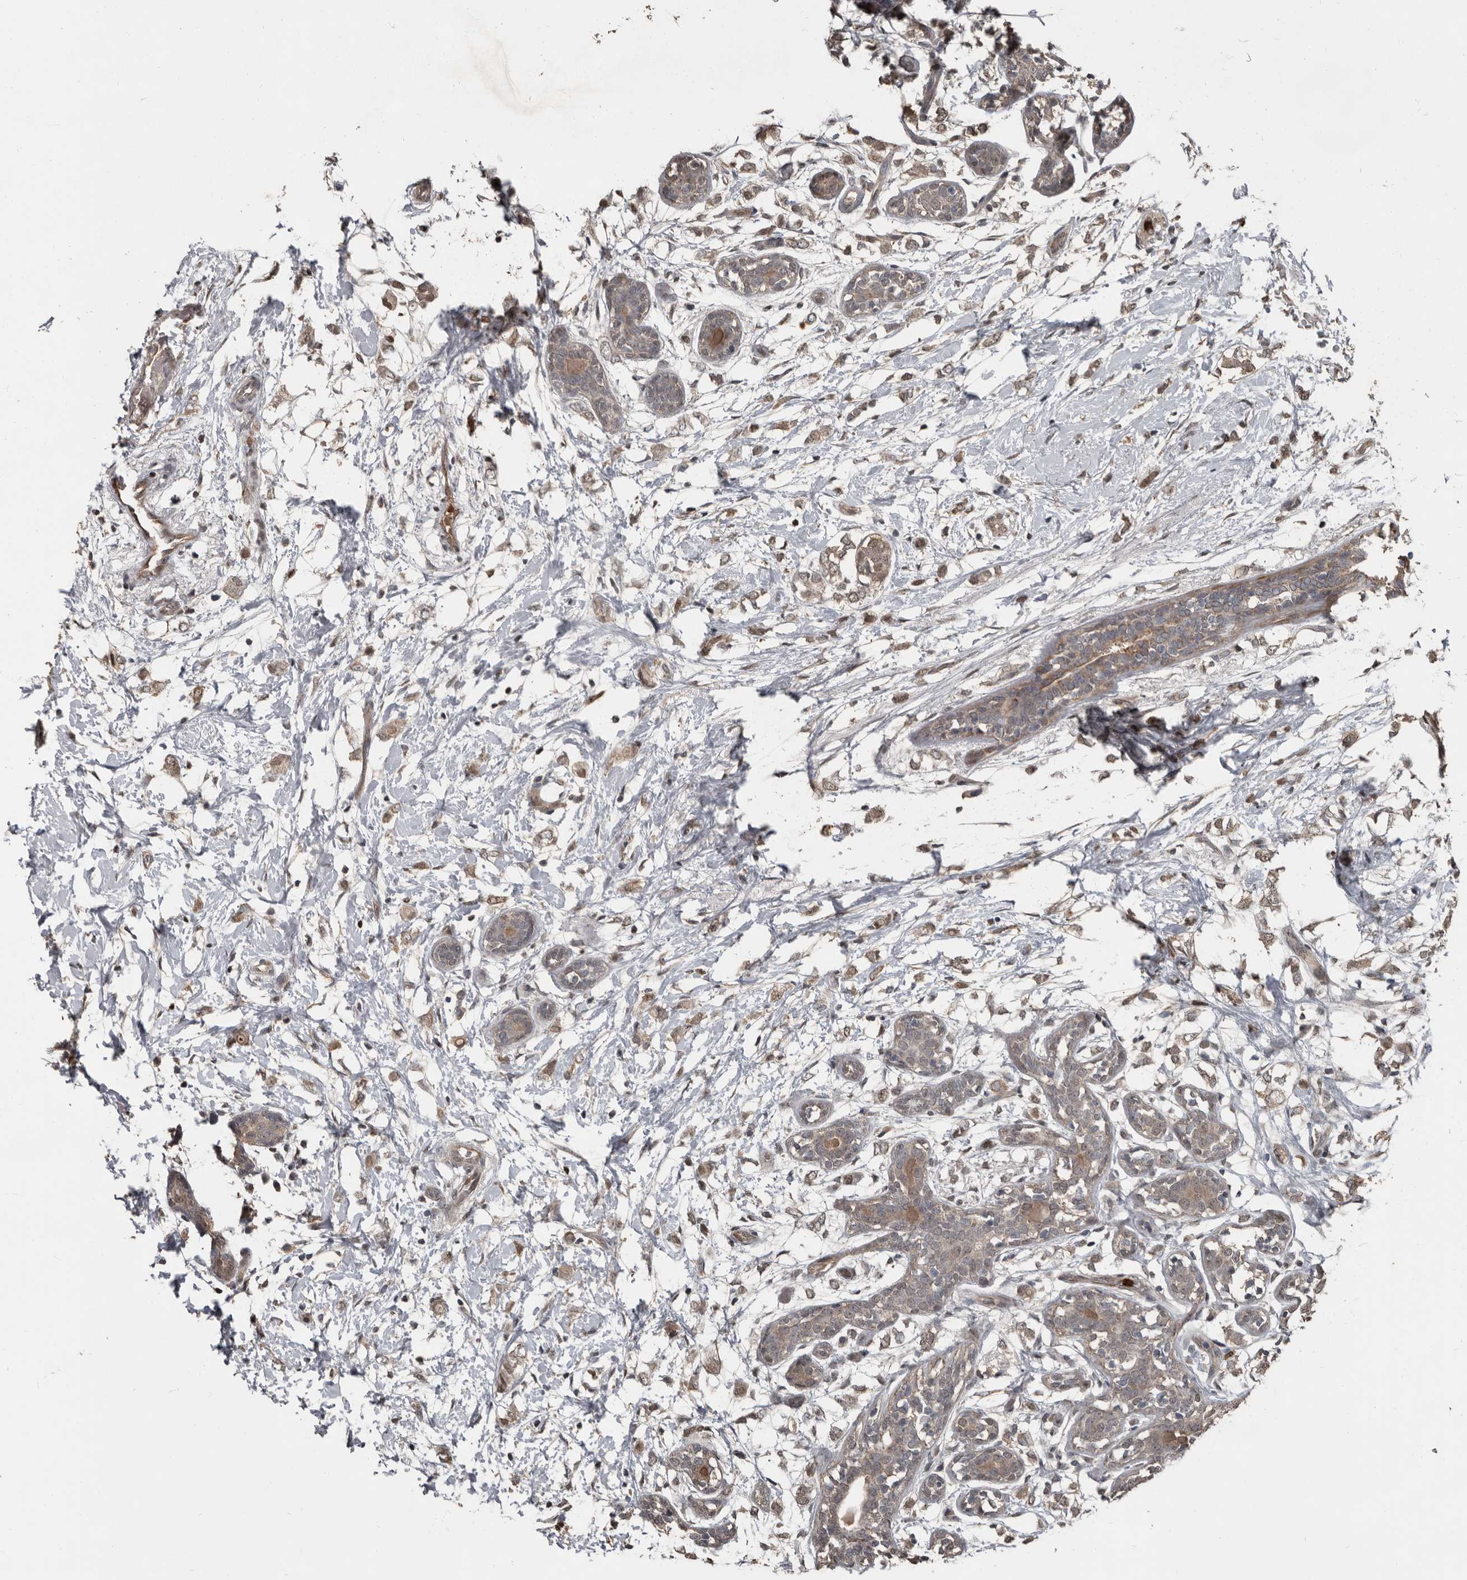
{"staining": {"intensity": "weak", "quantity": ">75%", "location": "cytoplasmic/membranous,nuclear"}, "tissue": "breast cancer", "cell_type": "Tumor cells", "image_type": "cancer", "snomed": [{"axis": "morphology", "description": "Normal tissue, NOS"}, {"axis": "morphology", "description": "Lobular carcinoma"}, {"axis": "topography", "description": "Breast"}], "caption": "Breast lobular carcinoma stained with a brown dye demonstrates weak cytoplasmic/membranous and nuclear positive staining in about >75% of tumor cells.", "gene": "FSBP", "patient": {"sex": "female", "age": 47}}